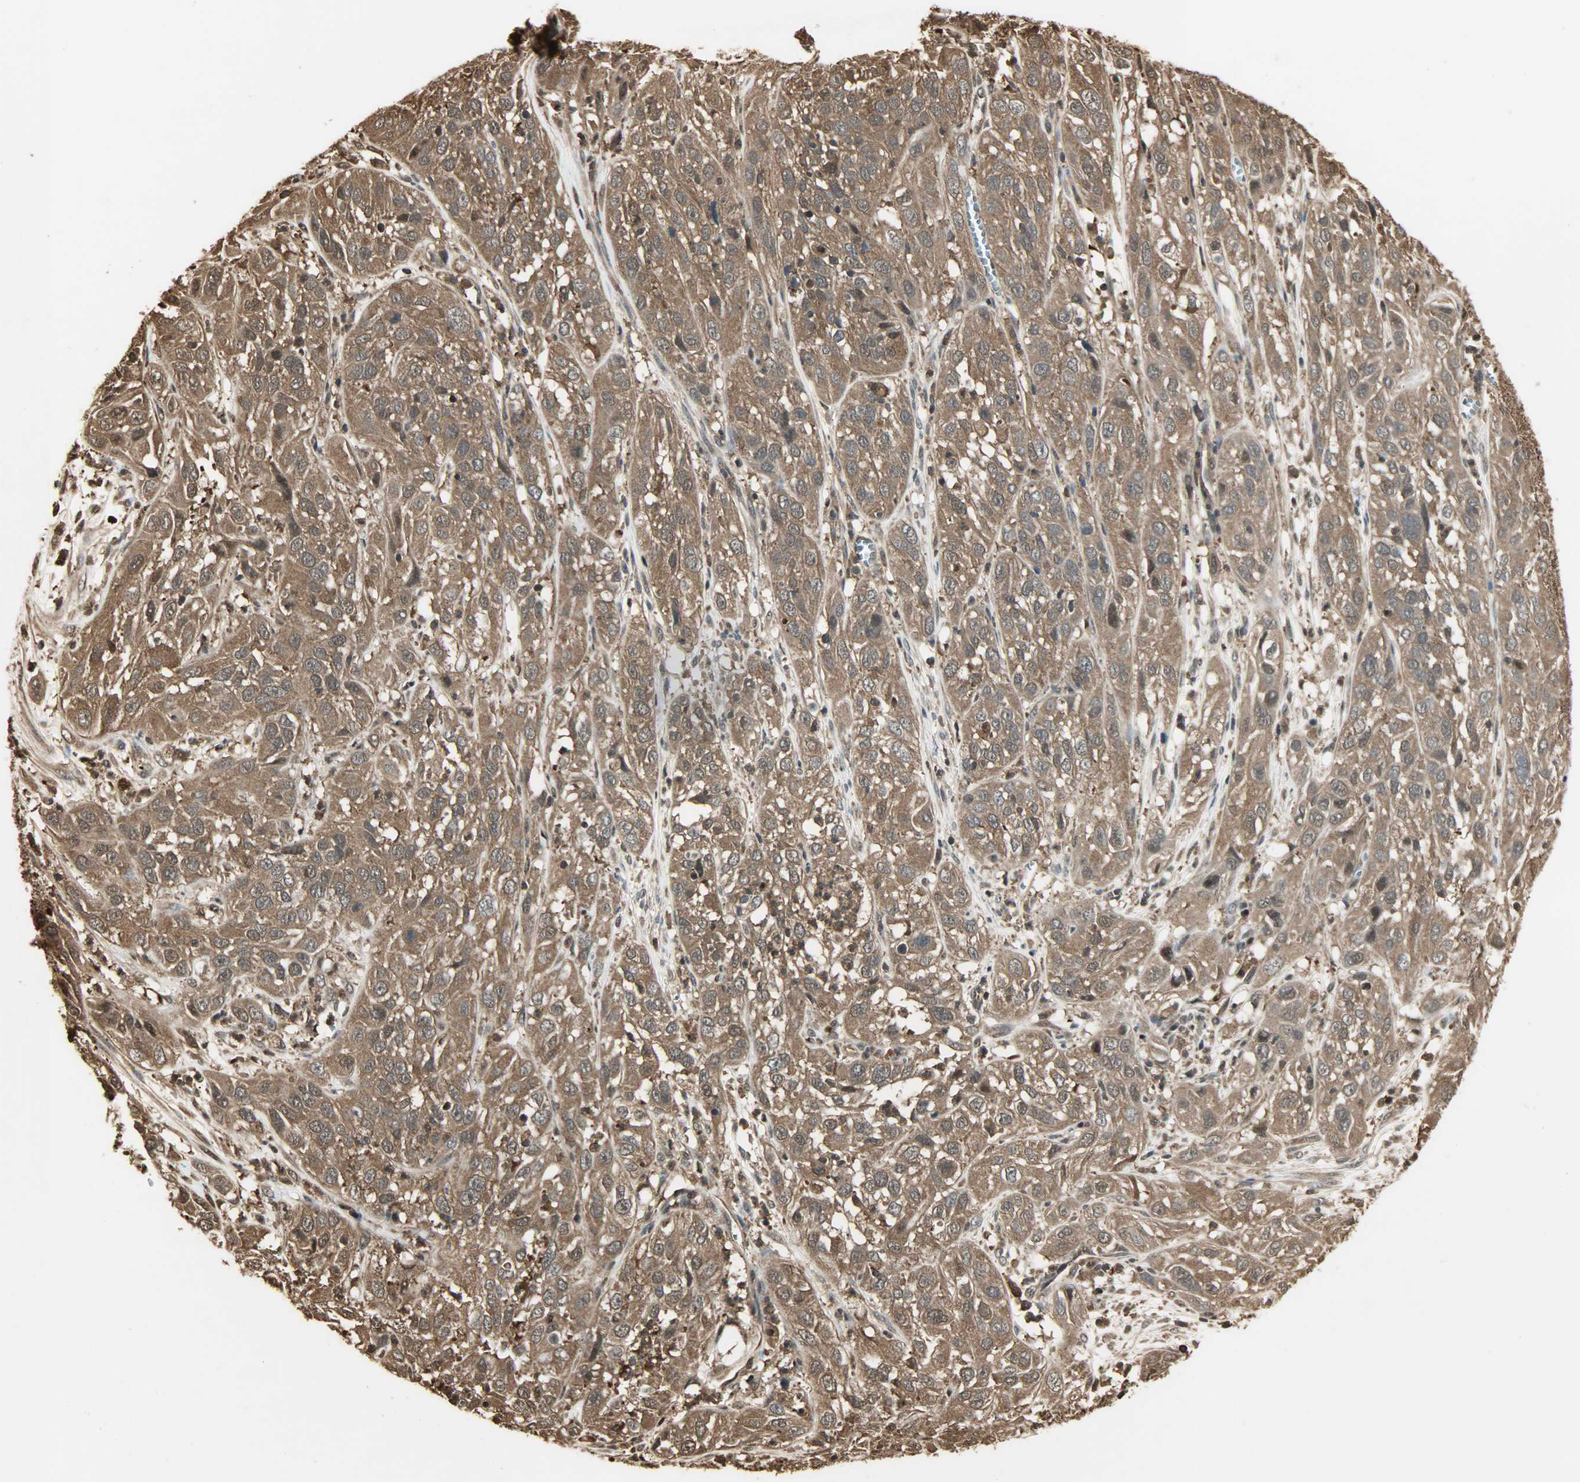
{"staining": {"intensity": "moderate", "quantity": ">75%", "location": "cytoplasmic/membranous,nuclear"}, "tissue": "cervical cancer", "cell_type": "Tumor cells", "image_type": "cancer", "snomed": [{"axis": "morphology", "description": "Squamous cell carcinoma, NOS"}, {"axis": "topography", "description": "Cervix"}], "caption": "An IHC micrograph of tumor tissue is shown. Protein staining in brown shows moderate cytoplasmic/membranous and nuclear positivity in cervical cancer (squamous cell carcinoma) within tumor cells.", "gene": "YWHAZ", "patient": {"sex": "female", "age": 32}}